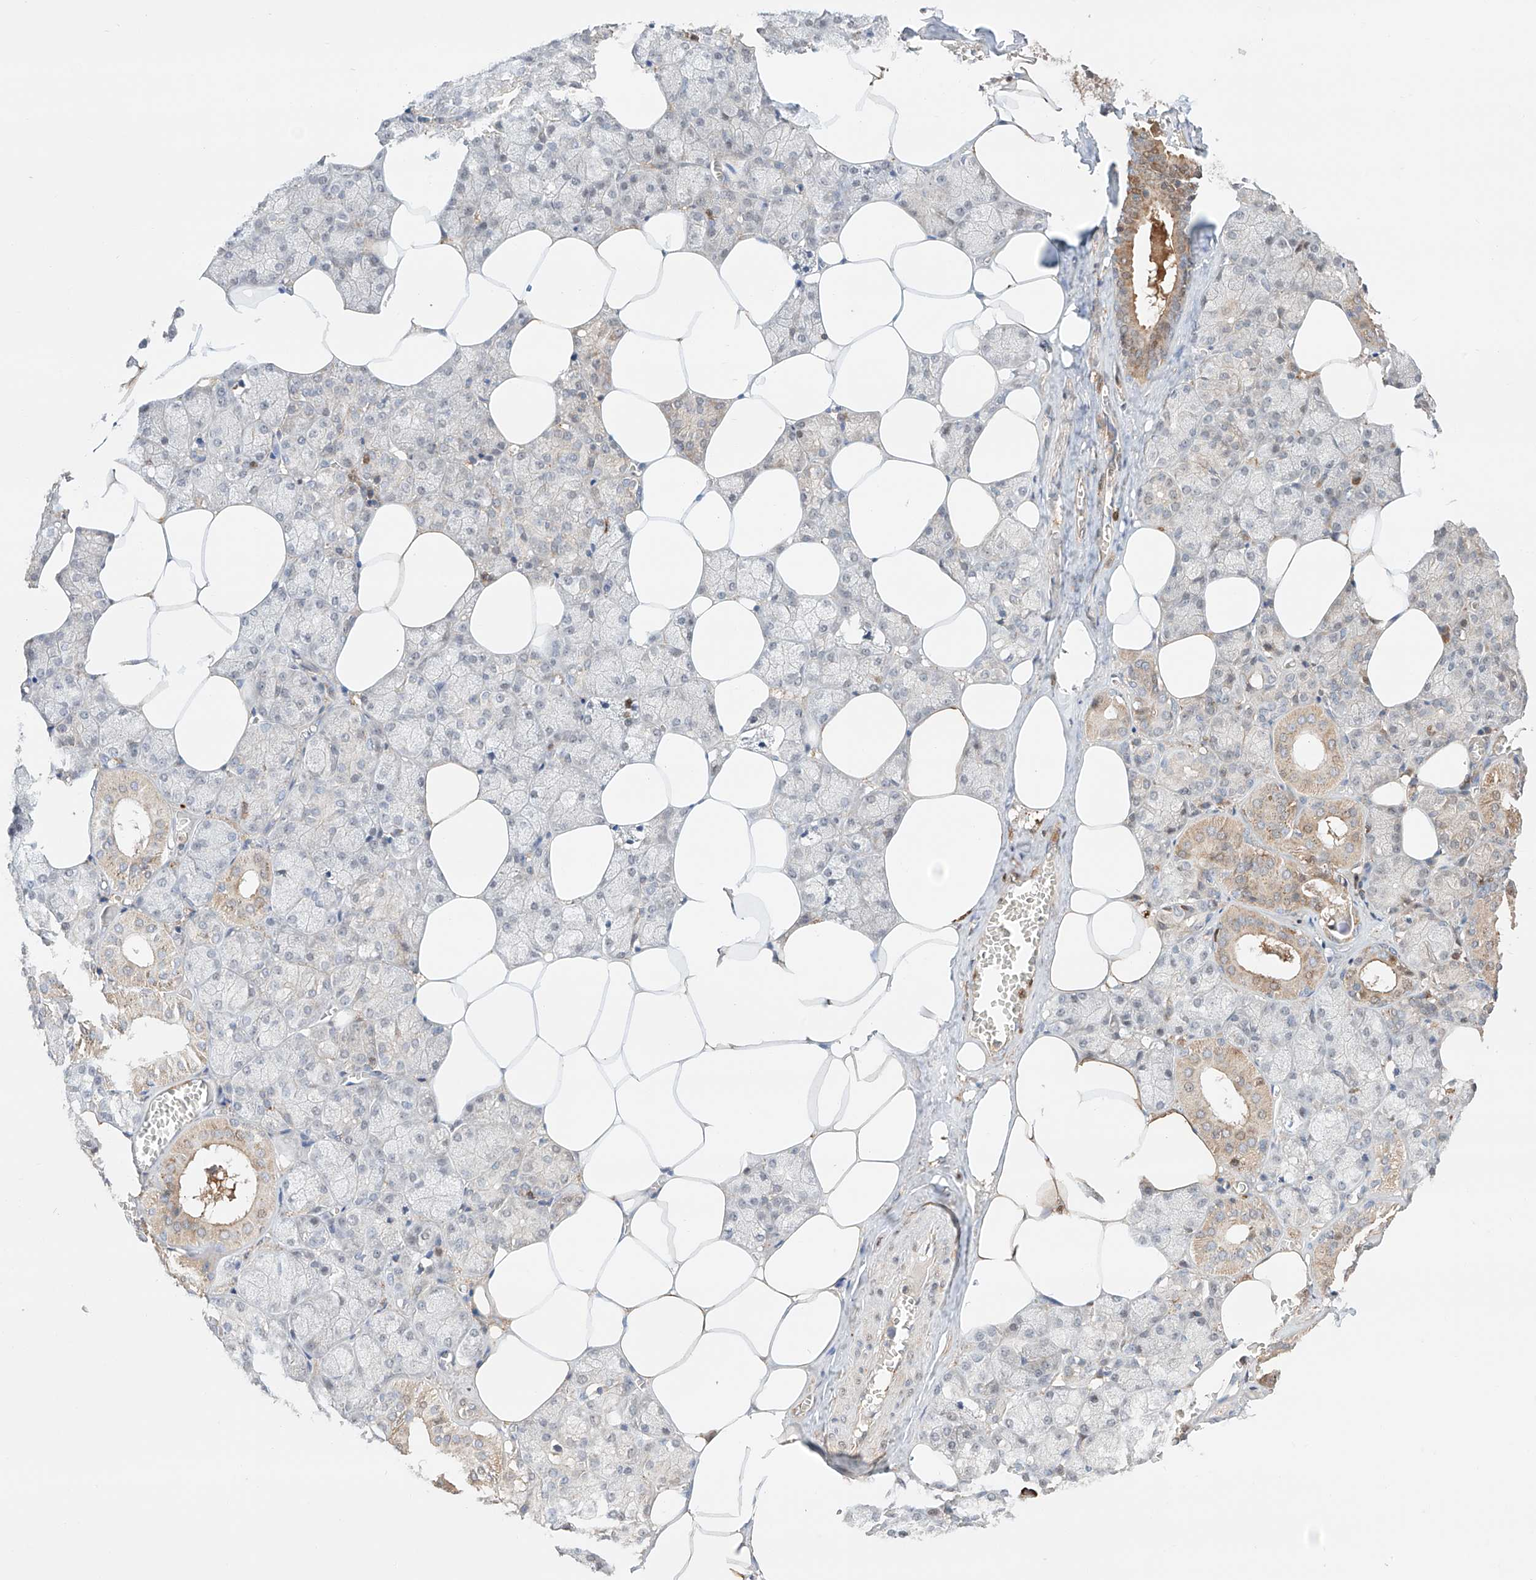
{"staining": {"intensity": "moderate", "quantity": "<25%", "location": "cytoplasmic/membranous"}, "tissue": "salivary gland", "cell_type": "Glandular cells", "image_type": "normal", "snomed": [{"axis": "morphology", "description": "Normal tissue, NOS"}, {"axis": "topography", "description": "Salivary gland"}], "caption": "Brown immunohistochemical staining in benign human salivary gland shows moderate cytoplasmic/membranous staining in approximately <25% of glandular cells.", "gene": "IGSF22", "patient": {"sex": "male", "age": 62}}